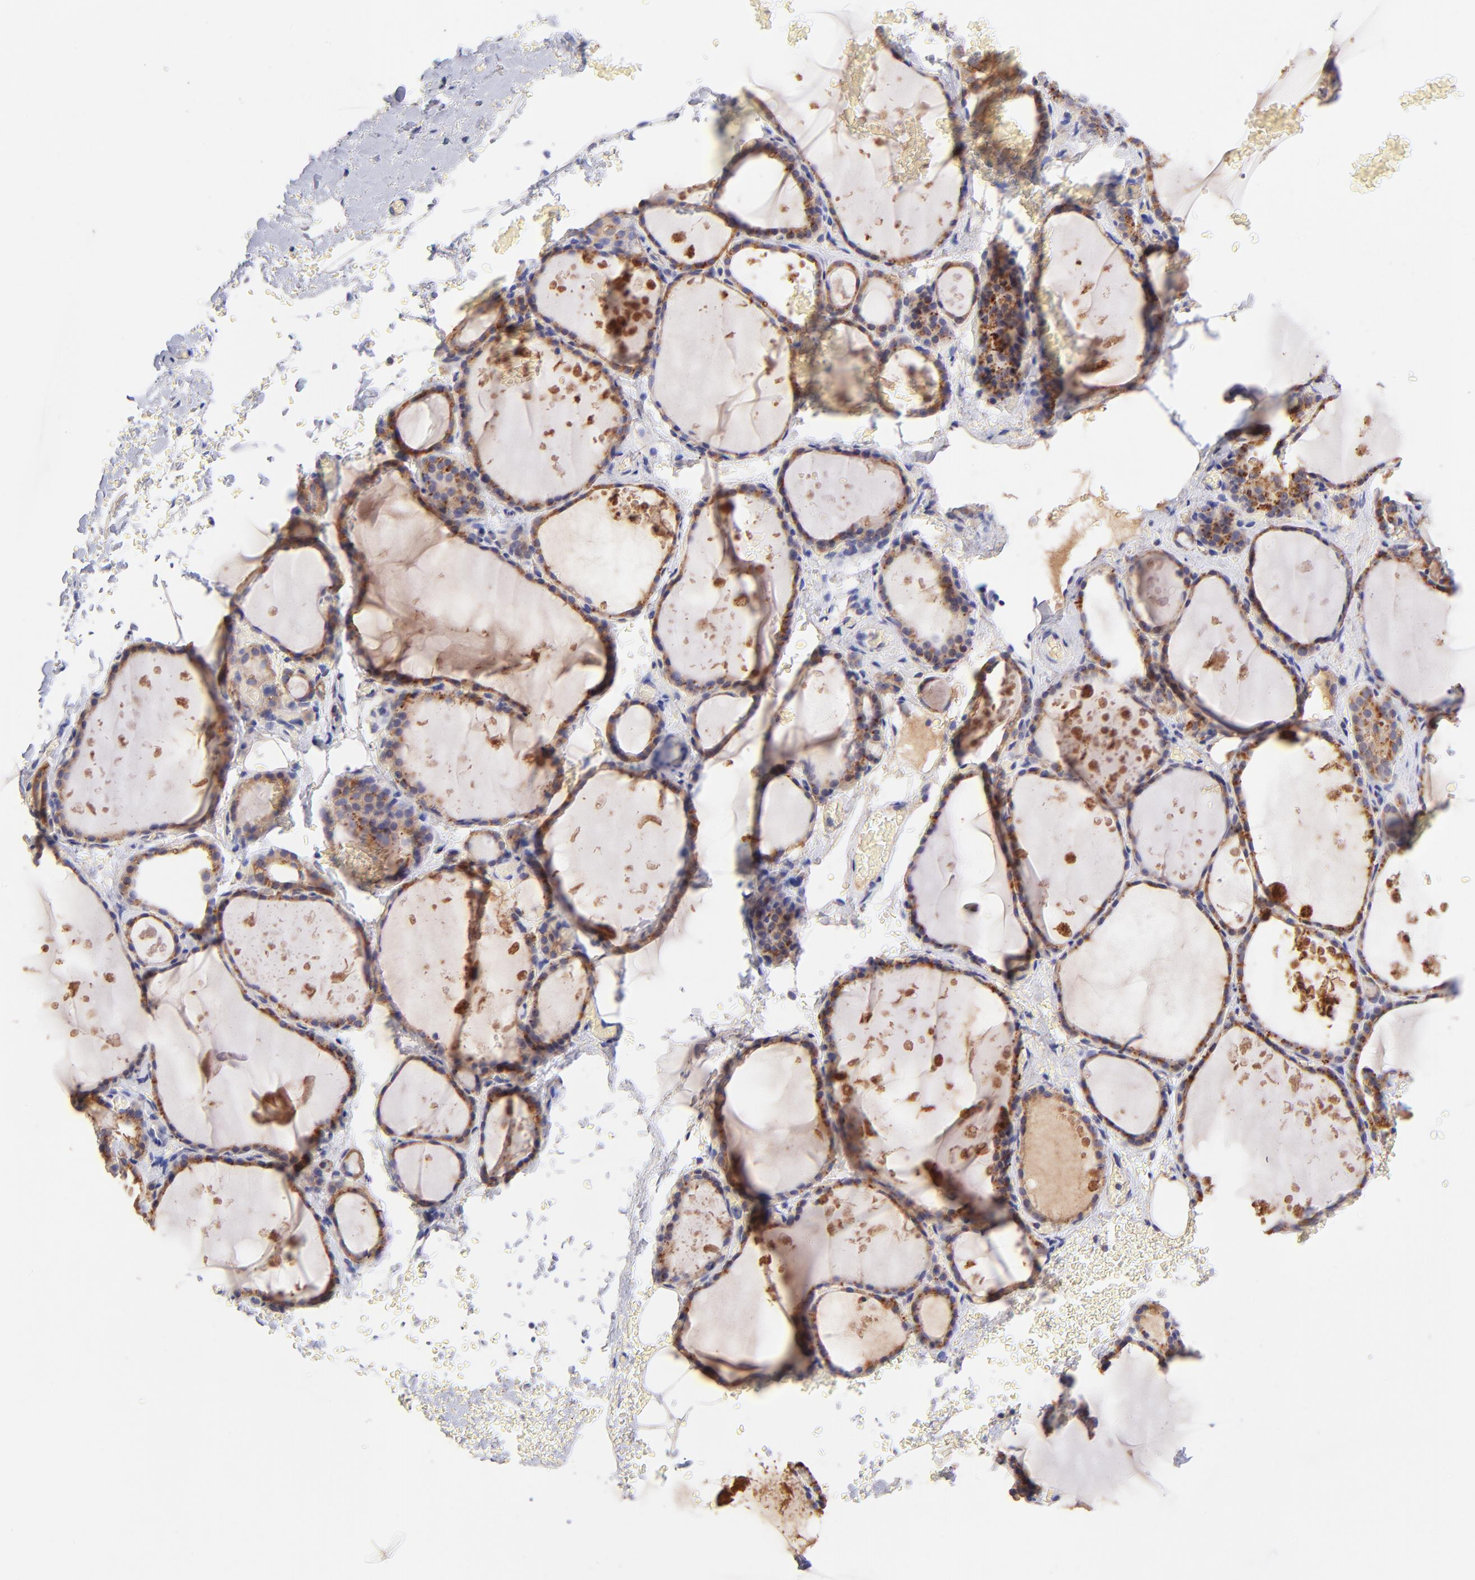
{"staining": {"intensity": "moderate", "quantity": "25%-75%", "location": "cytoplasmic/membranous"}, "tissue": "thyroid gland", "cell_type": "Glandular cells", "image_type": "normal", "snomed": [{"axis": "morphology", "description": "Normal tissue, NOS"}, {"axis": "topography", "description": "Thyroid gland"}], "caption": "Immunohistochemistry (IHC) histopathology image of unremarkable human thyroid gland stained for a protein (brown), which reveals medium levels of moderate cytoplasmic/membranous expression in approximately 25%-75% of glandular cells.", "gene": "RPL11", "patient": {"sex": "male", "age": 61}}